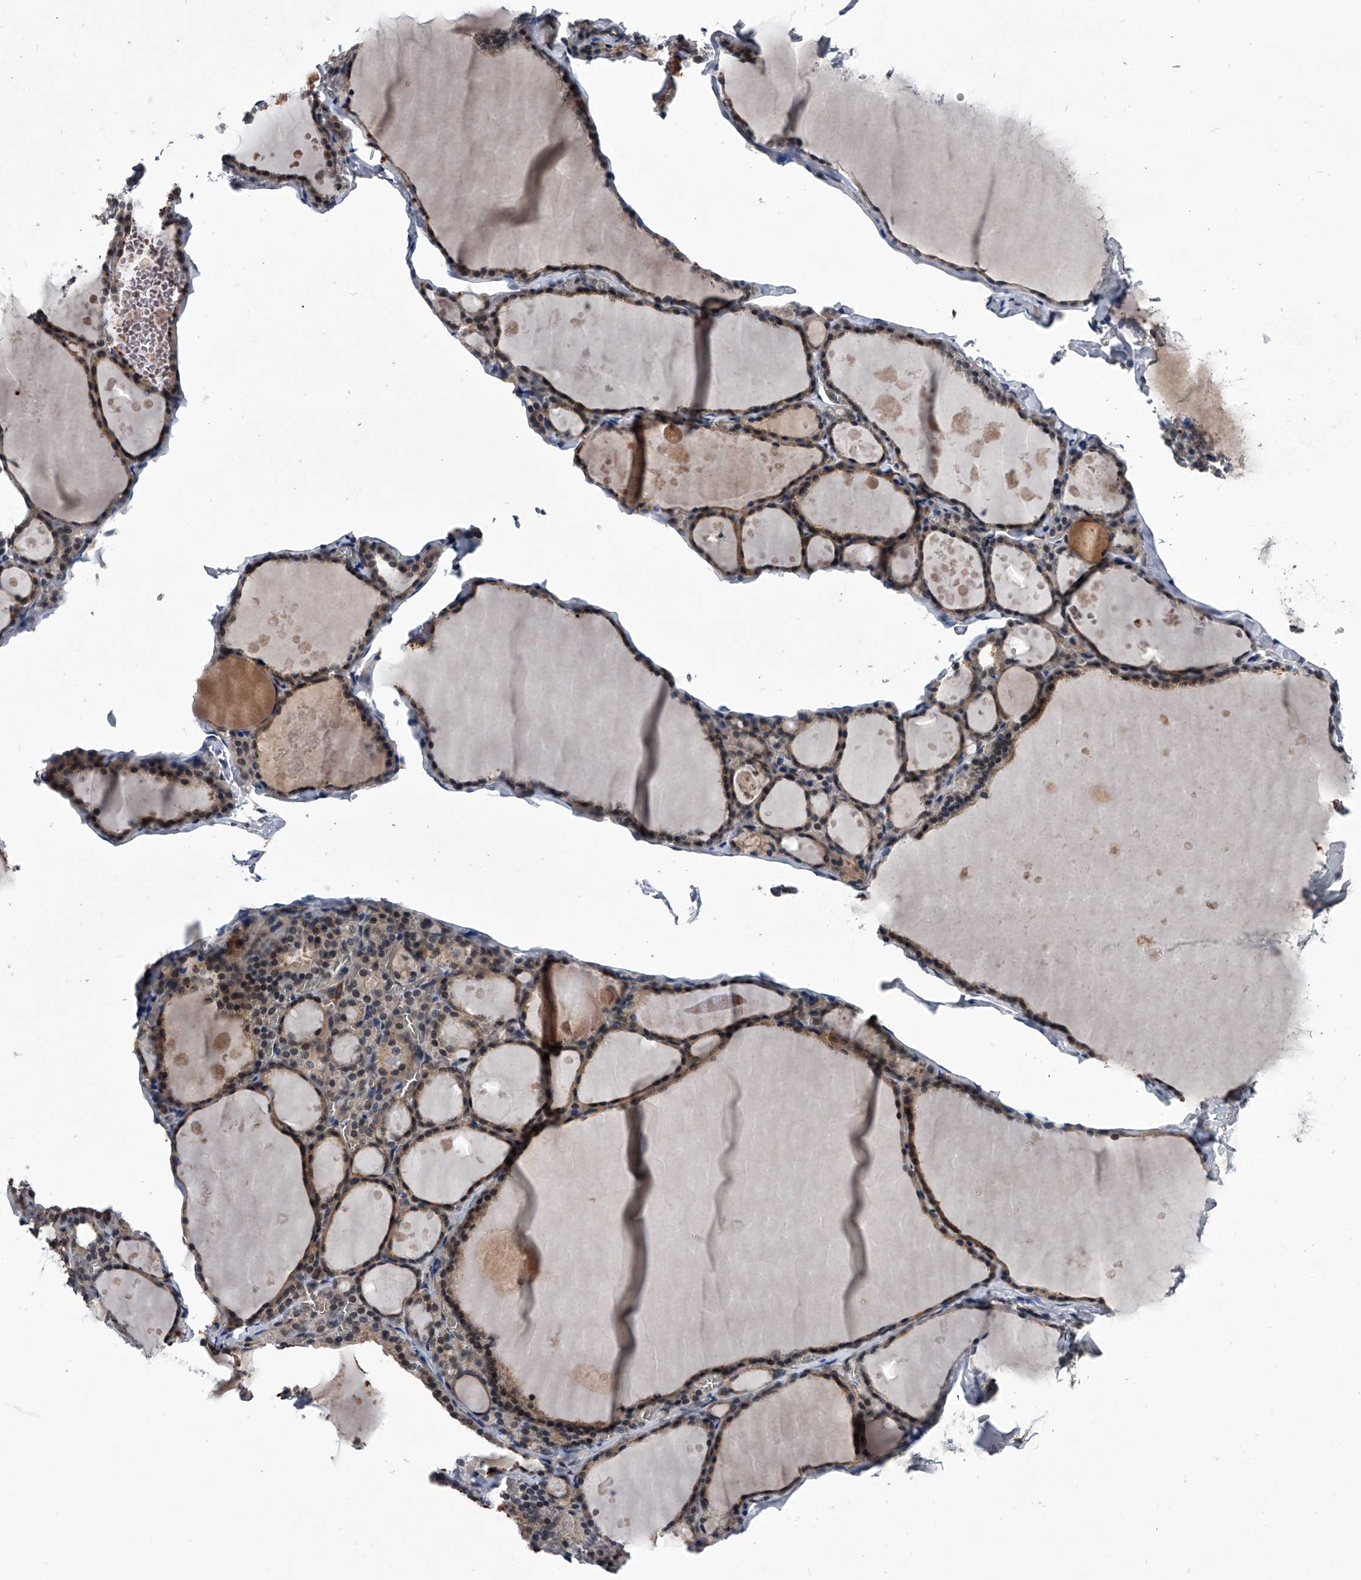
{"staining": {"intensity": "weak", "quantity": "25%-75%", "location": "cytoplasmic/membranous"}, "tissue": "thyroid gland", "cell_type": "Glandular cells", "image_type": "normal", "snomed": [{"axis": "morphology", "description": "Normal tissue, NOS"}, {"axis": "topography", "description": "Thyroid gland"}], "caption": "Brown immunohistochemical staining in unremarkable thyroid gland displays weak cytoplasmic/membranous staining in approximately 25%-75% of glandular cells. (Stains: DAB (3,3'-diaminobenzidine) in brown, nuclei in blue, Microscopy: brightfield microscopy at high magnification).", "gene": "ZNF30", "patient": {"sex": "male", "age": 56}}